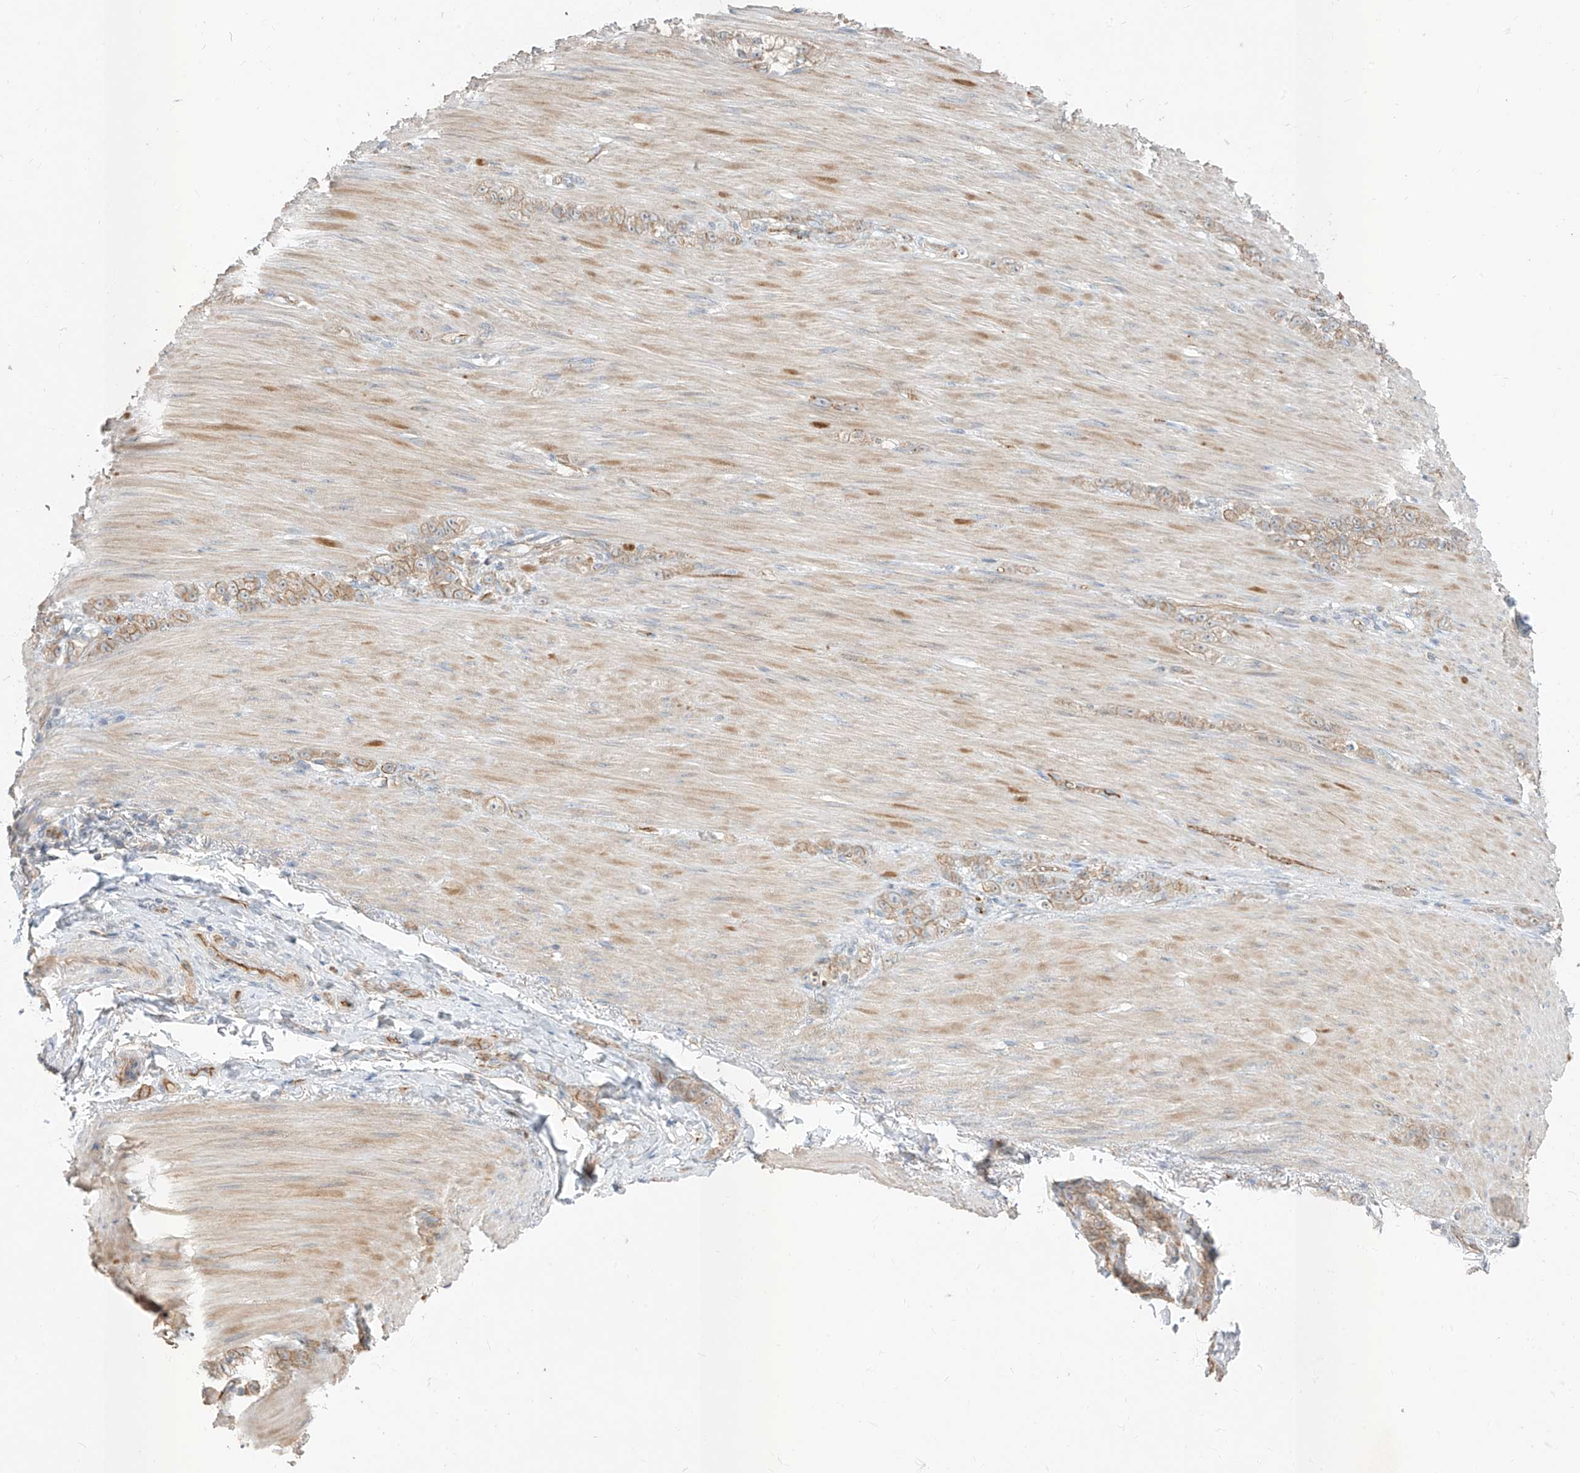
{"staining": {"intensity": "moderate", "quantity": ">75%", "location": "cytoplasmic/membranous"}, "tissue": "stomach cancer", "cell_type": "Tumor cells", "image_type": "cancer", "snomed": [{"axis": "morphology", "description": "Normal tissue, NOS"}, {"axis": "morphology", "description": "Adenocarcinoma, NOS"}, {"axis": "topography", "description": "Stomach"}], "caption": "A high-resolution image shows IHC staining of stomach adenocarcinoma, which shows moderate cytoplasmic/membranous staining in about >75% of tumor cells.", "gene": "EPHX4", "patient": {"sex": "male", "age": 82}}